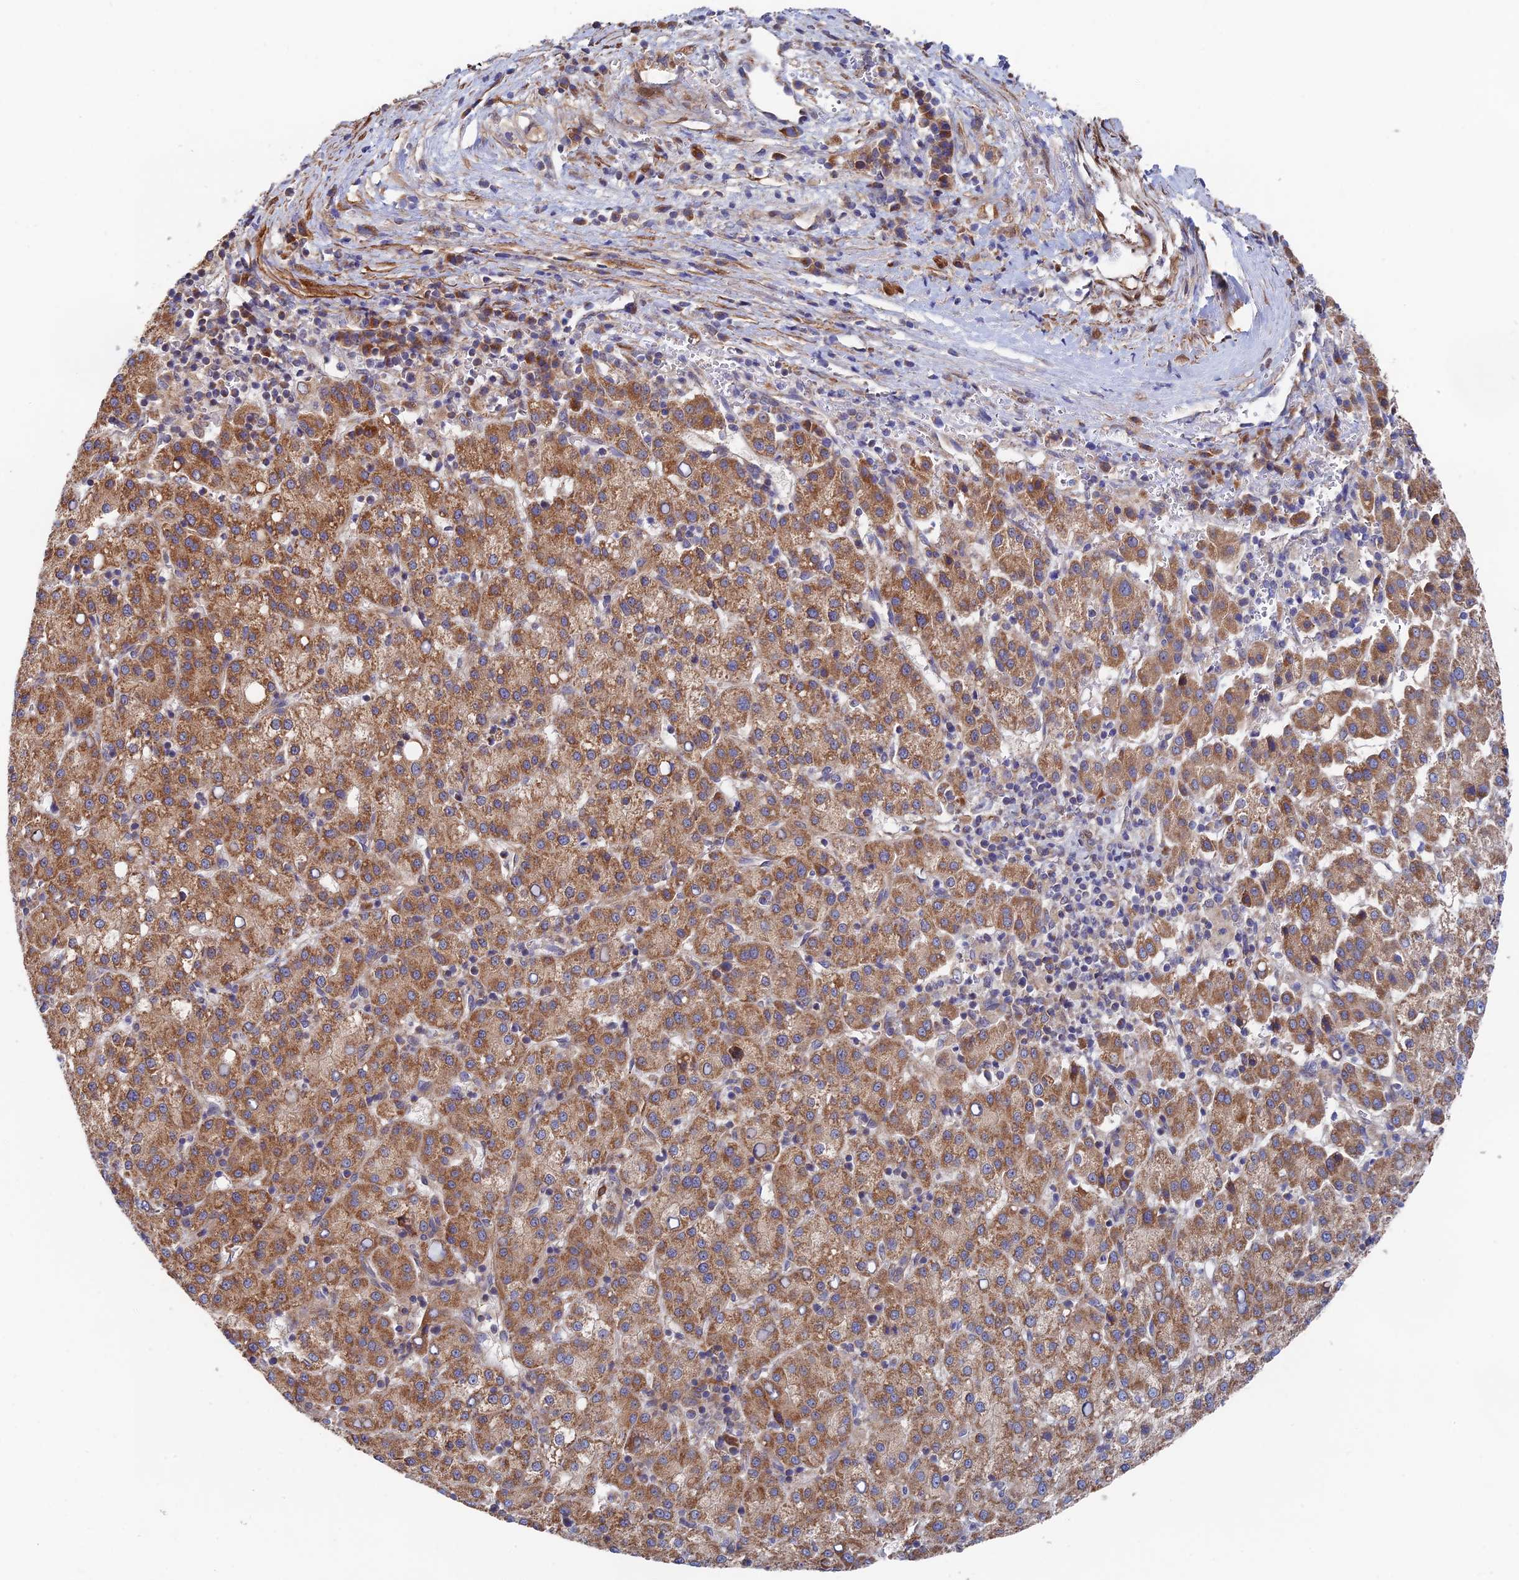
{"staining": {"intensity": "moderate", "quantity": ">75%", "location": "cytoplasmic/membranous"}, "tissue": "liver cancer", "cell_type": "Tumor cells", "image_type": "cancer", "snomed": [{"axis": "morphology", "description": "Carcinoma, Hepatocellular, NOS"}, {"axis": "topography", "description": "Liver"}], "caption": "DAB (3,3'-diaminobenzidine) immunohistochemical staining of liver hepatocellular carcinoma shows moderate cytoplasmic/membranous protein expression in approximately >75% of tumor cells.", "gene": "ZNF320", "patient": {"sex": "female", "age": 58}}